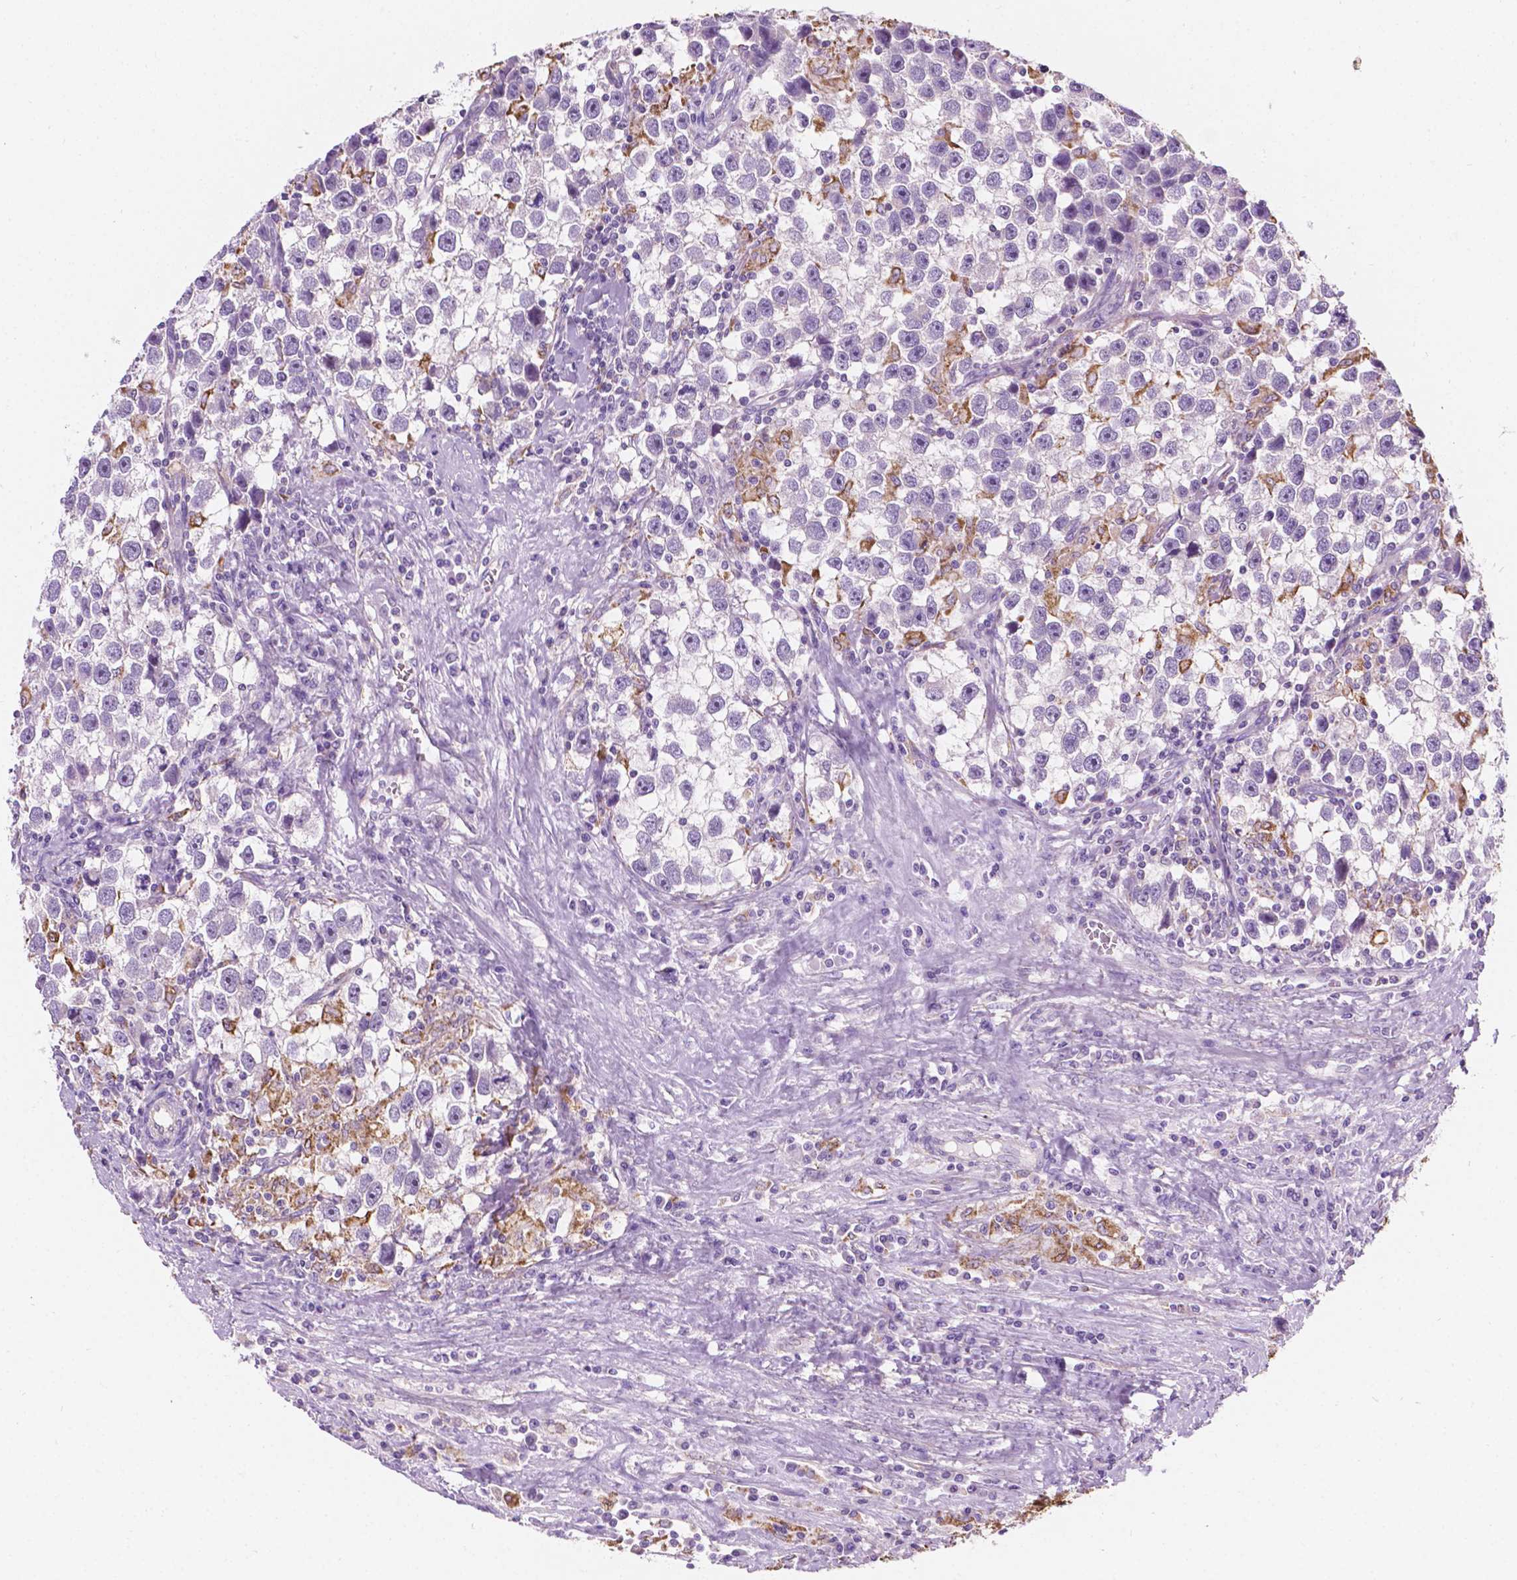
{"staining": {"intensity": "negative", "quantity": "none", "location": "none"}, "tissue": "testis cancer", "cell_type": "Tumor cells", "image_type": "cancer", "snomed": [{"axis": "morphology", "description": "Seminoma, NOS"}, {"axis": "topography", "description": "Testis"}], "caption": "IHC photomicrograph of neoplastic tissue: human testis seminoma stained with DAB demonstrates no significant protein expression in tumor cells.", "gene": "NOS1AP", "patient": {"sex": "male", "age": 43}}